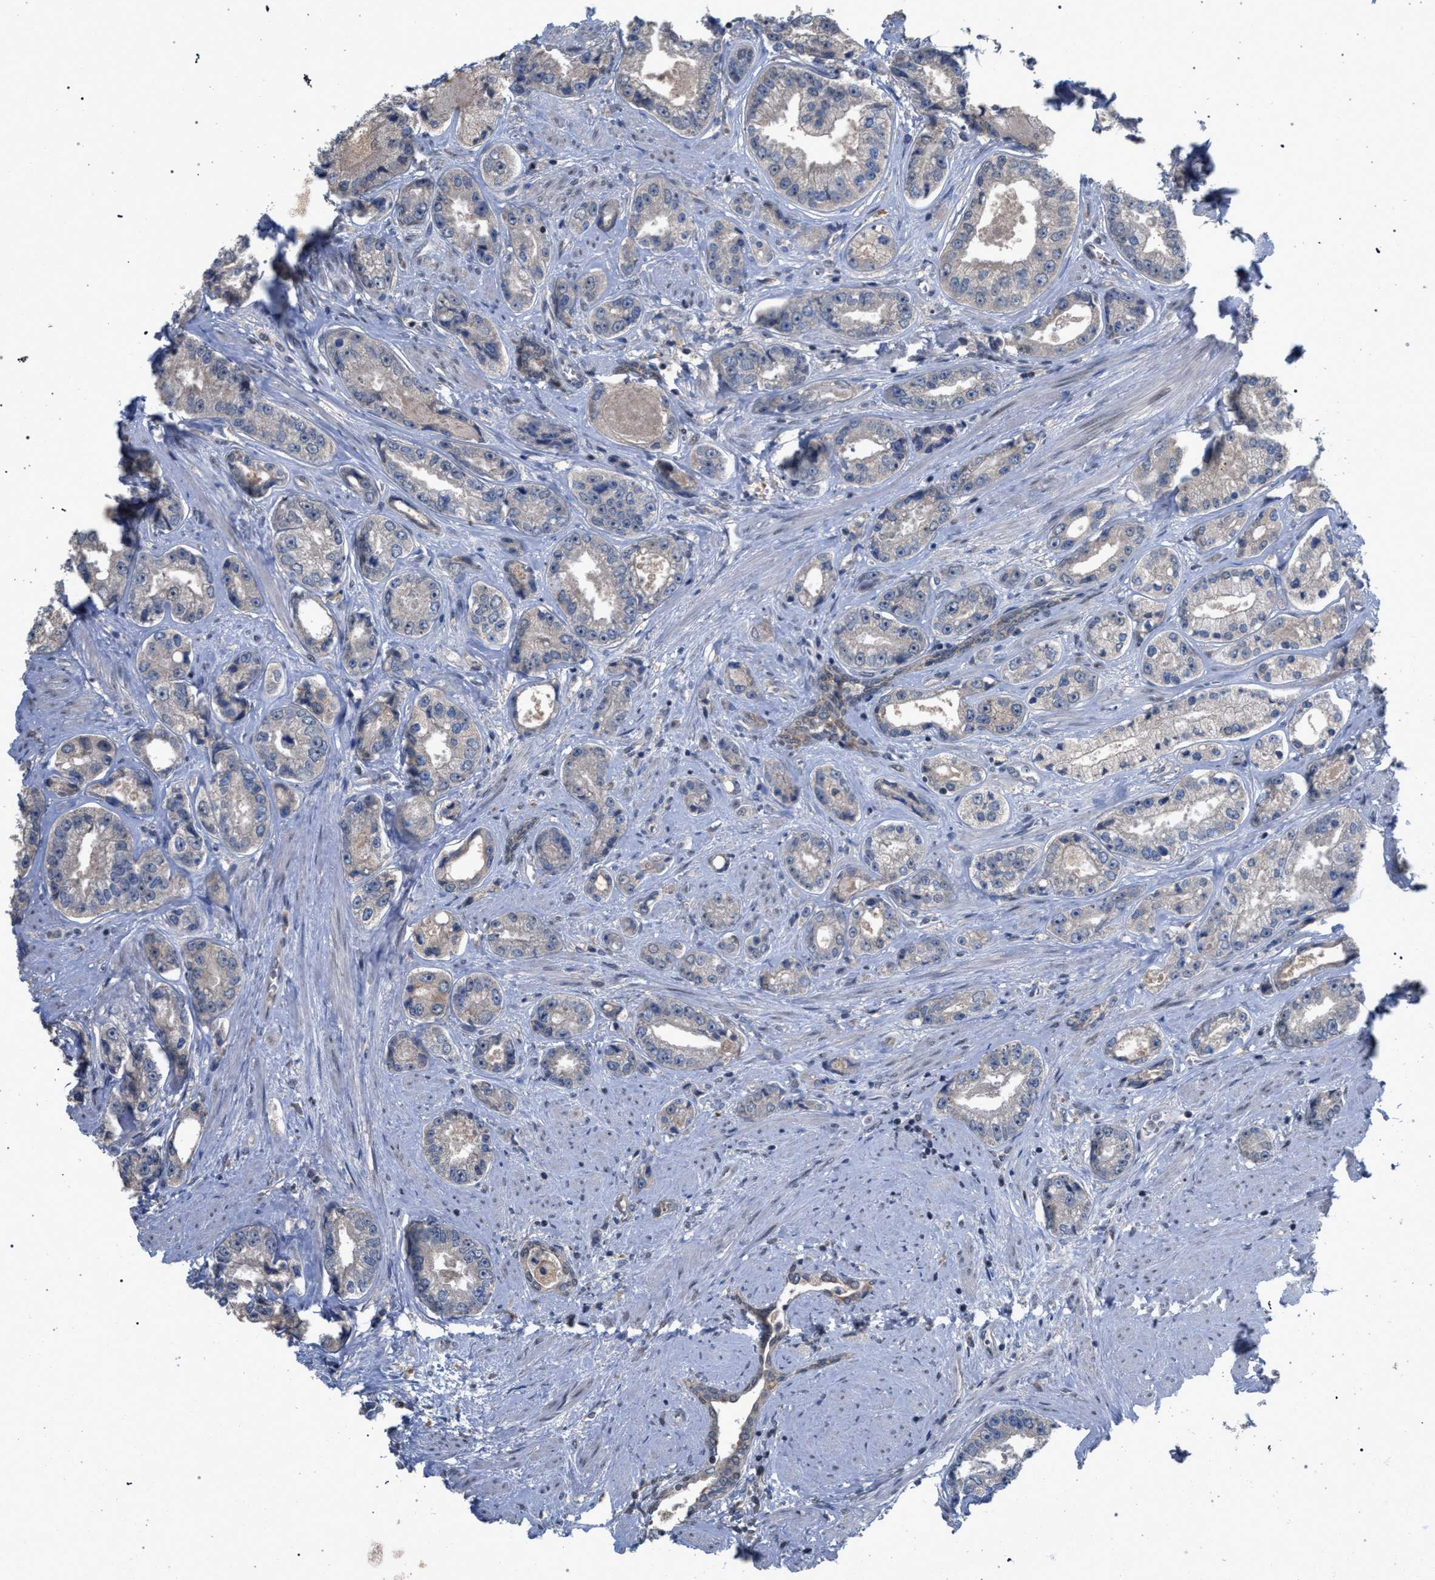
{"staining": {"intensity": "weak", "quantity": "25%-75%", "location": "cytoplasmic/membranous"}, "tissue": "prostate cancer", "cell_type": "Tumor cells", "image_type": "cancer", "snomed": [{"axis": "morphology", "description": "Adenocarcinoma, High grade"}, {"axis": "topography", "description": "Prostate"}], "caption": "Immunohistochemical staining of human high-grade adenocarcinoma (prostate) demonstrates low levels of weak cytoplasmic/membranous protein positivity in approximately 25%-75% of tumor cells.", "gene": "TECPR1", "patient": {"sex": "male", "age": 61}}